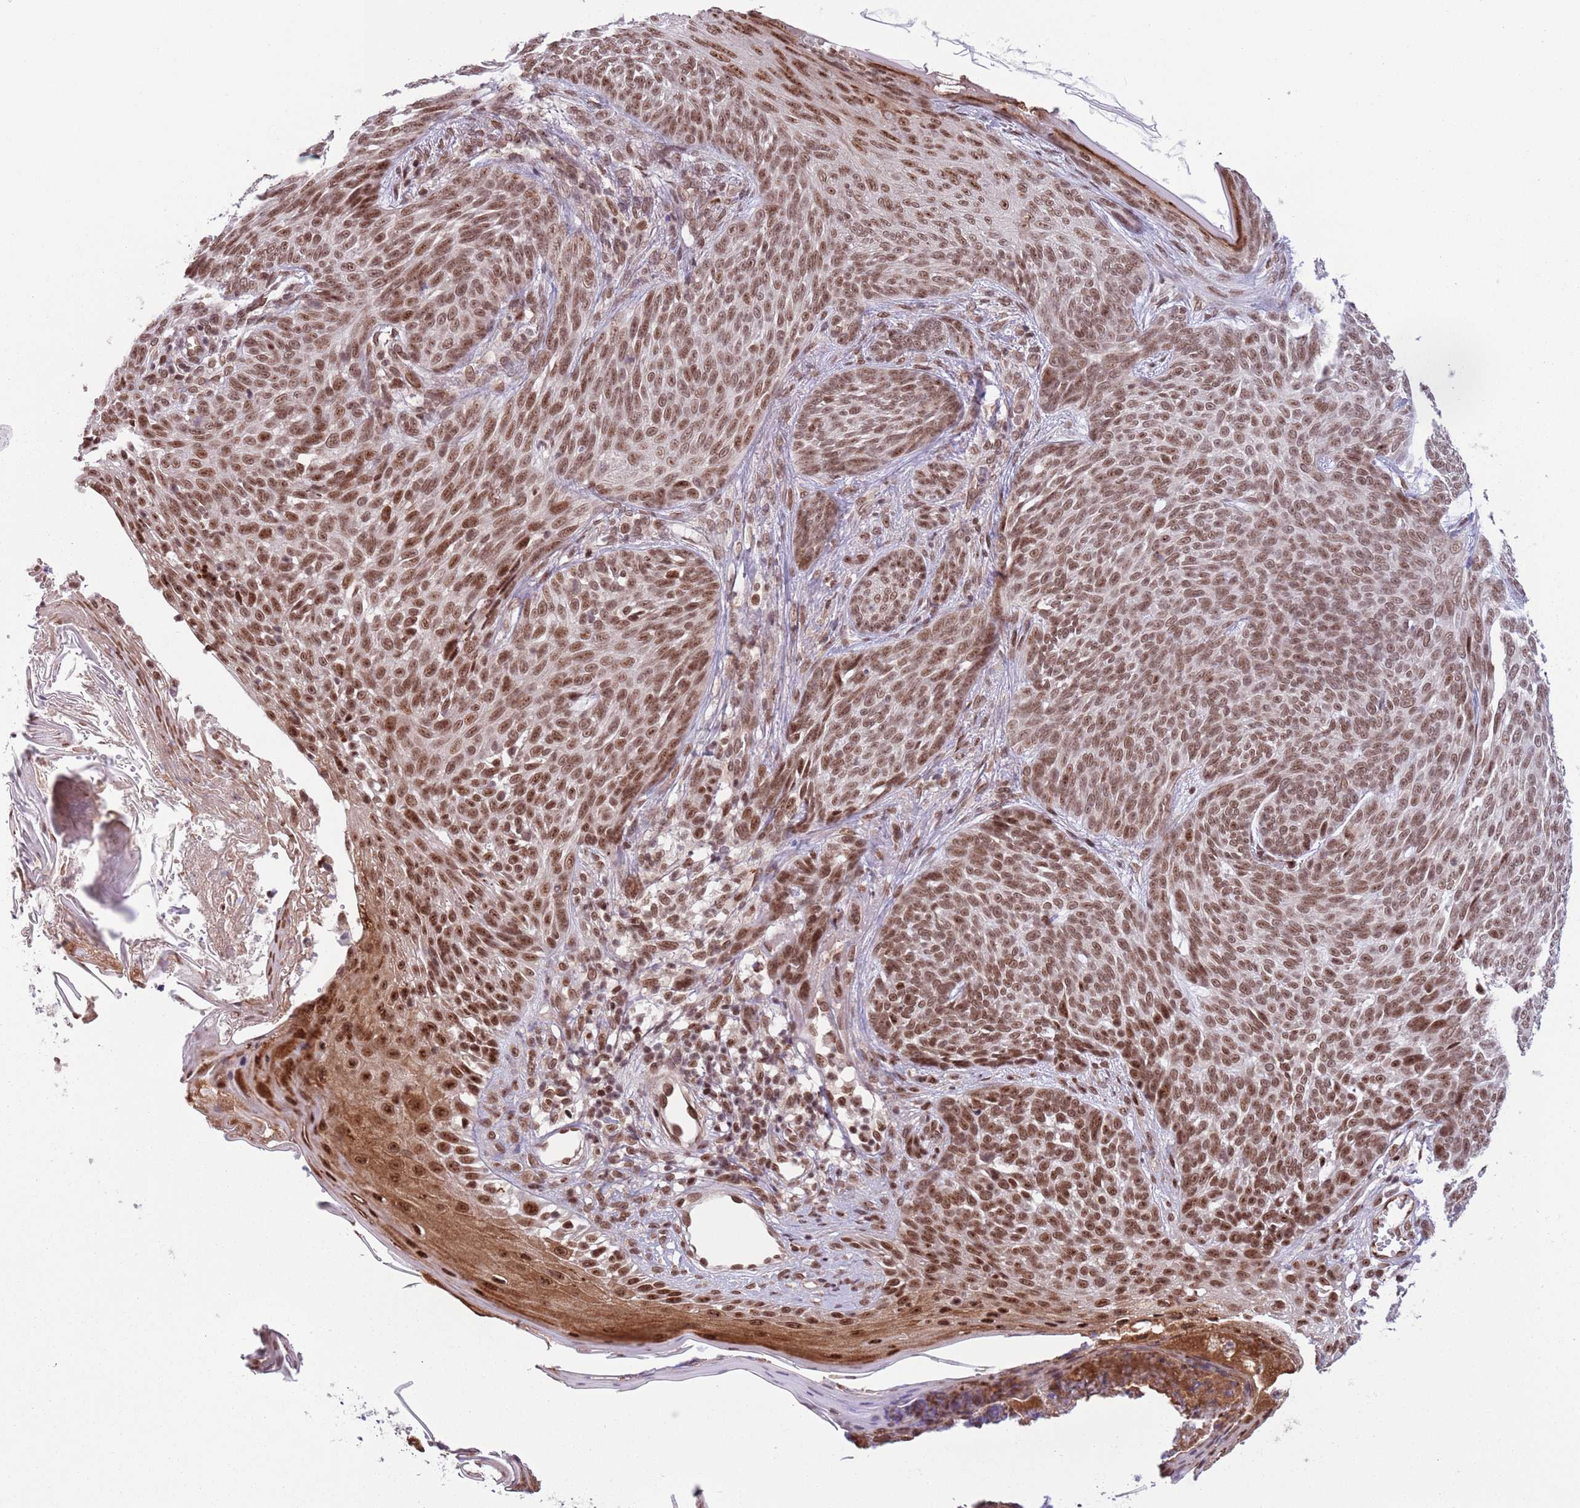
{"staining": {"intensity": "moderate", "quantity": ">75%", "location": "nuclear"}, "tissue": "skin cancer", "cell_type": "Tumor cells", "image_type": "cancer", "snomed": [{"axis": "morphology", "description": "Basal cell carcinoma"}, {"axis": "topography", "description": "Skin"}], "caption": "A photomicrograph showing moderate nuclear staining in approximately >75% of tumor cells in skin cancer, as visualized by brown immunohistochemical staining.", "gene": "SIPA1L3", "patient": {"sex": "female", "age": 86}}